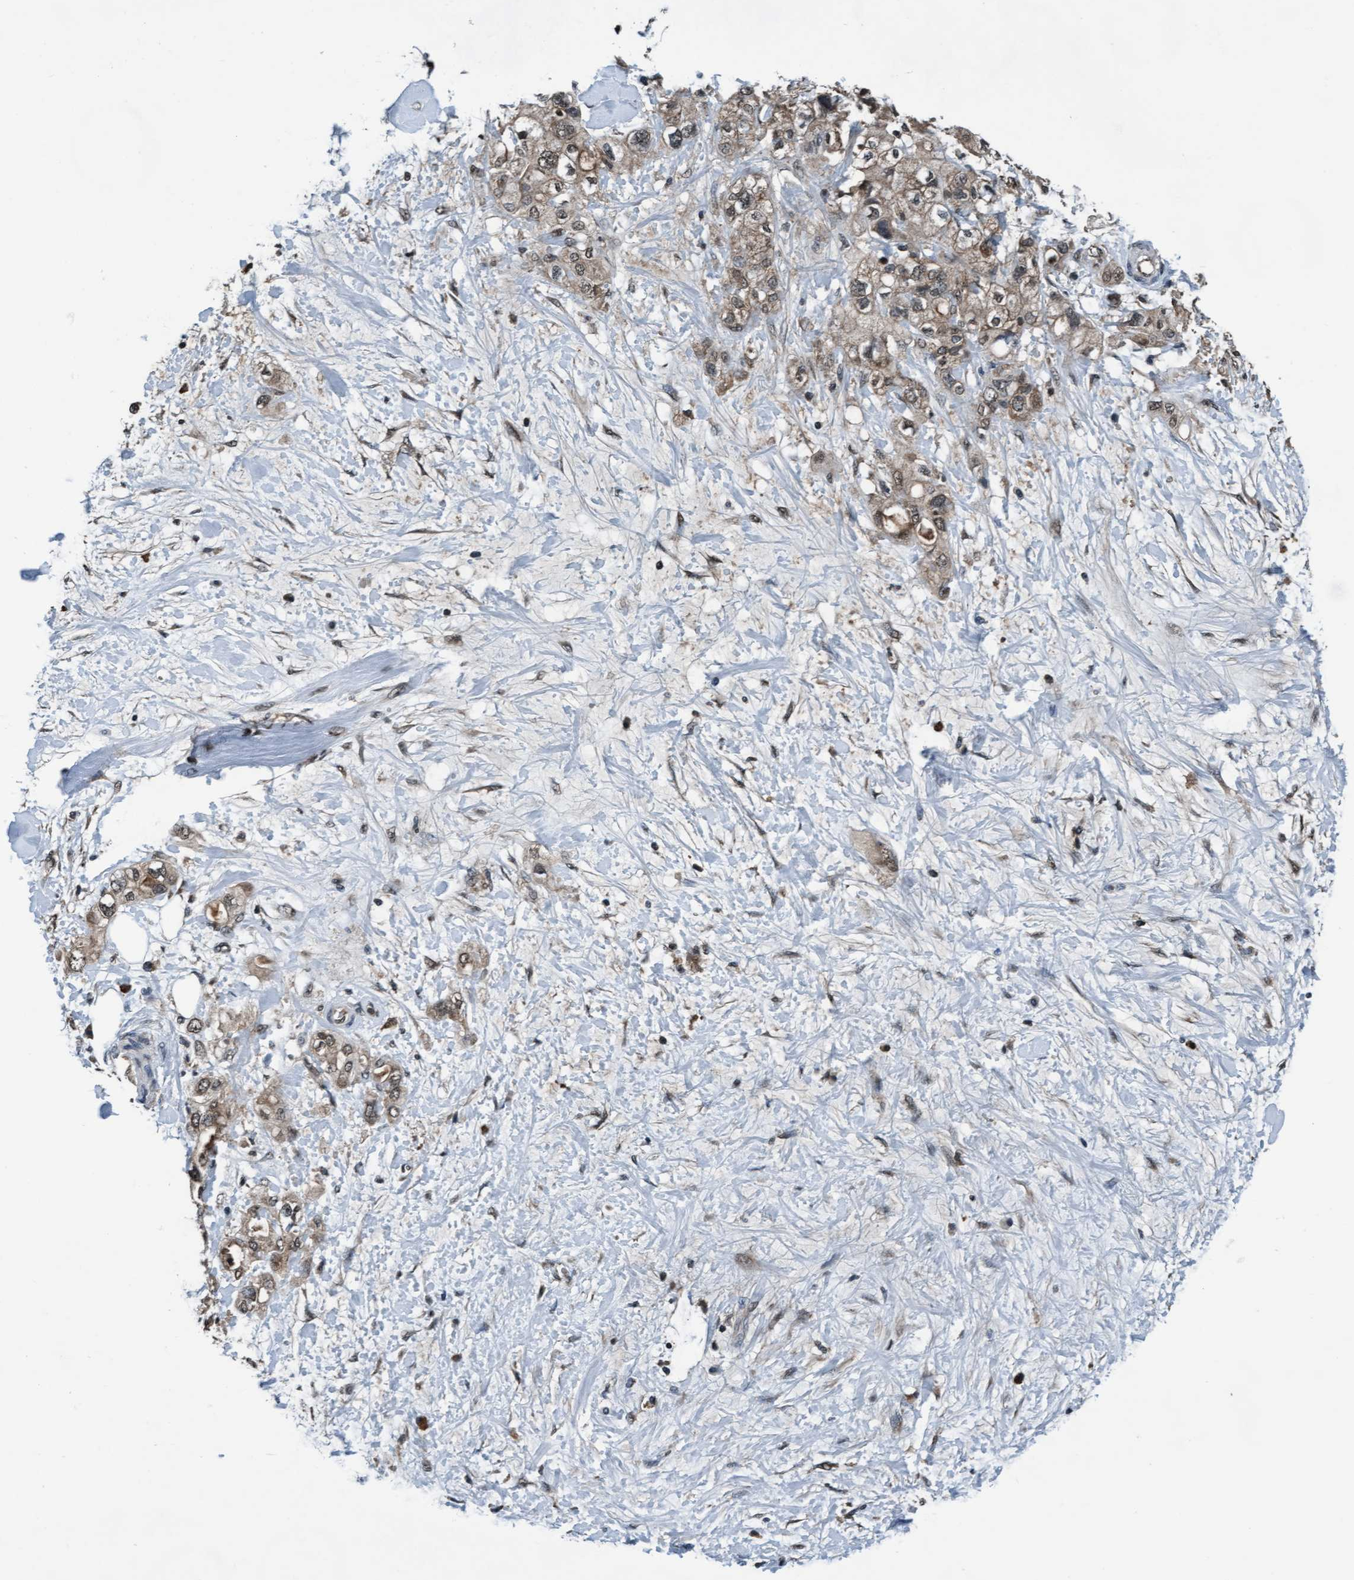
{"staining": {"intensity": "weak", "quantity": ">75%", "location": "cytoplasmic/membranous,nuclear"}, "tissue": "pancreatic cancer", "cell_type": "Tumor cells", "image_type": "cancer", "snomed": [{"axis": "morphology", "description": "Adenocarcinoma, NOS"}, {"axis": "topography", "description": "Pancreas"}], "caption": "Brown immunohistochemical staining in human adenocarcinoma (pancreatic) reveals weak cytoplasmic/membranous and nuclear expression in approximately >75% of tumor cells. (DAB IHC, brown staining for protein, blue staining for nuclei).", "gene": "WASF1", "patient": {"sex": "female", "age": 56}}